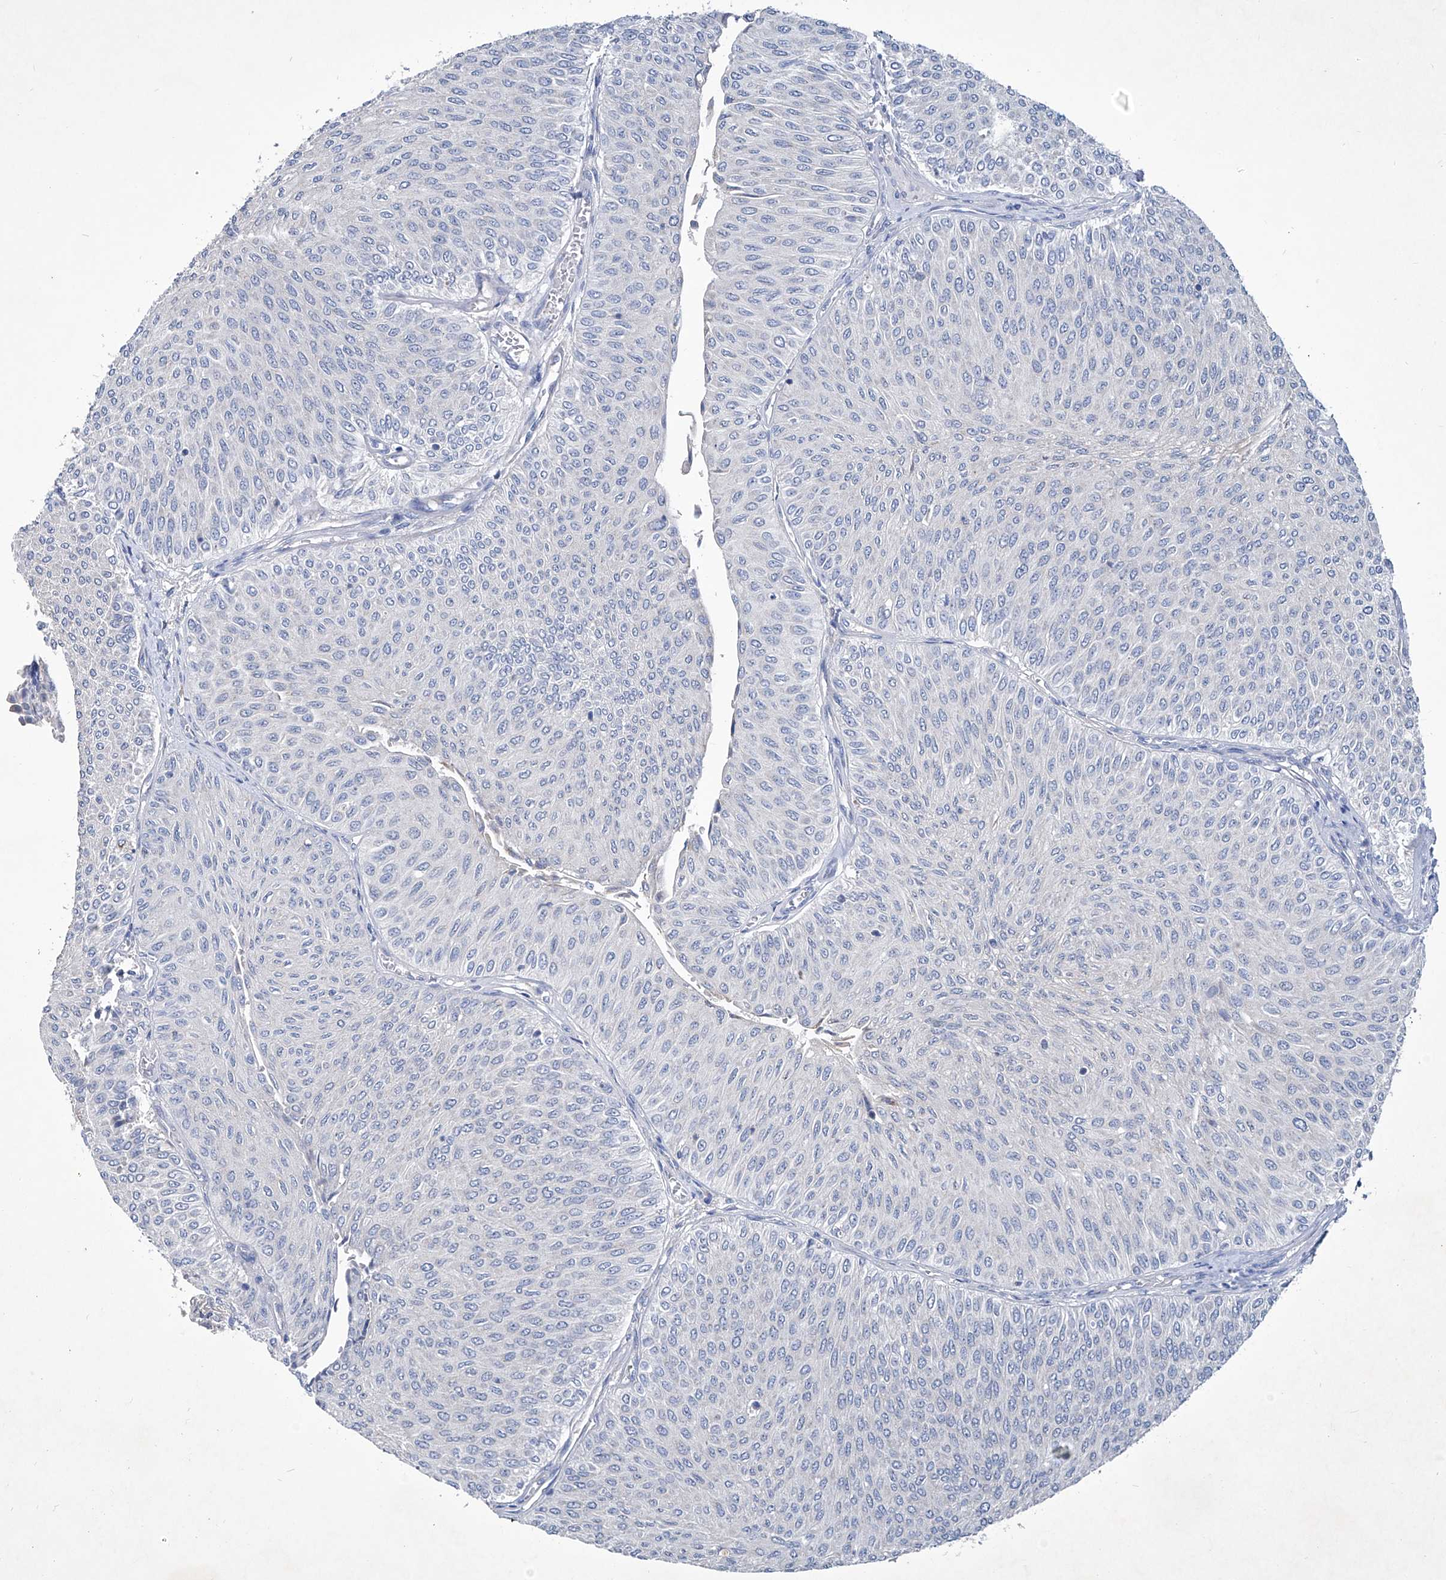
{"staining": {"intensity": "negative", "quantity": "none", "location": "none"}, "tissue": "urothelial cancer", "cell_type": "Tumor cells", "image_type": "cancer", "snomed": [{"axis": "morphology", "description": "Urothelial carcinoma, Low grade"}, {"axis": "topography", "description": "Urinary bladder"}], "caption": "Photomicrograph shows no protein expression in tumor cells of urothelial cancer tissue.", "gene": "KLHL17", "patient": {"sex": "male", "age": 78}}